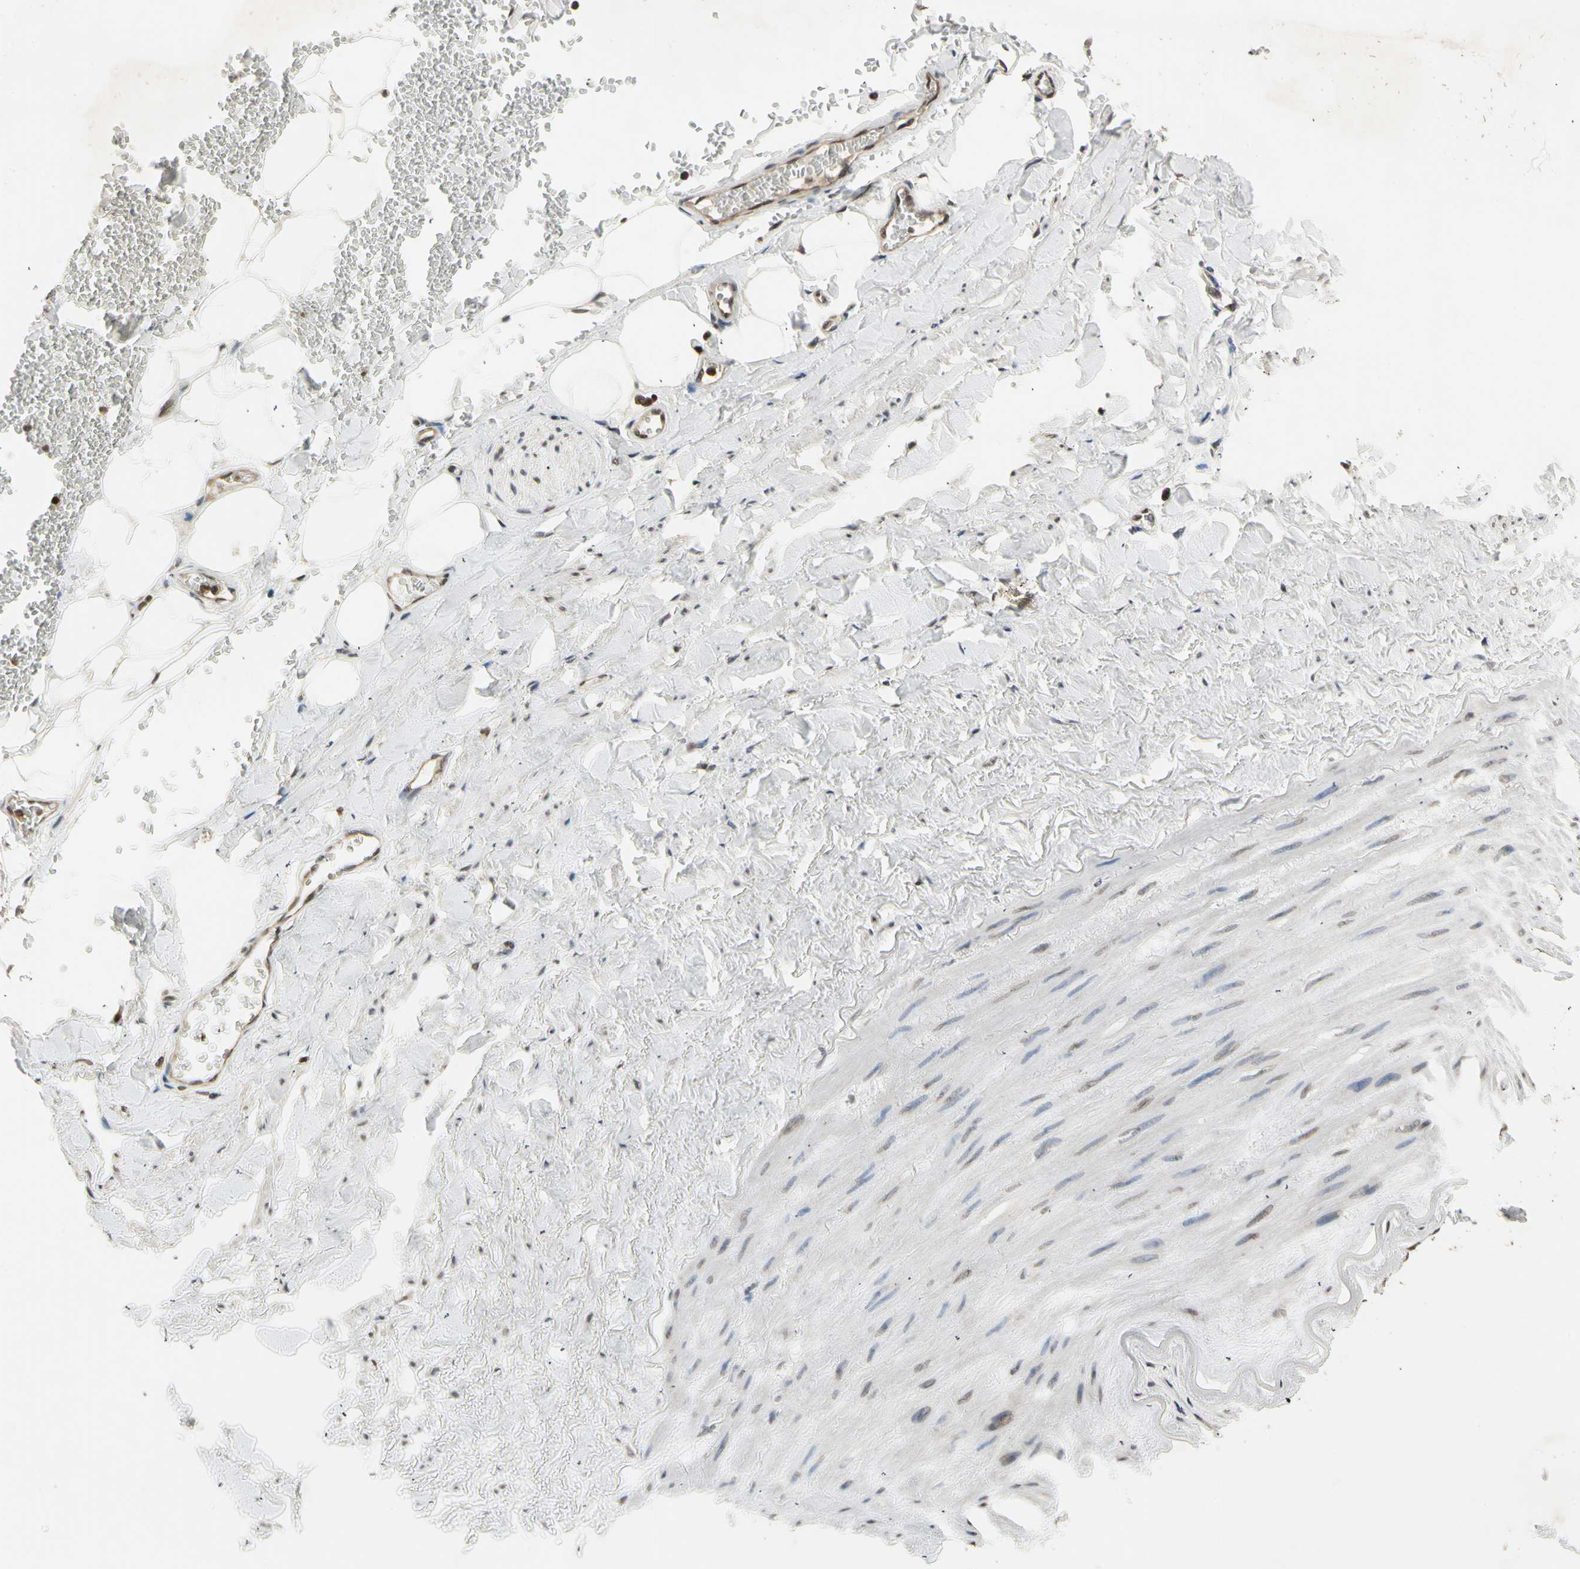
{"staining": {"intensity": "negative", "quantity": "none", "location": "none"}, "tissue": "adipose tissue", "cell_type": "Adipocytes", "image_type": "normal", "snomed": [{"axis": "morphology", "description": "Normal tissue, NOS"}, {"axis": "topography", "description": "Adipose tissue"}, {"axis": "topography", "description": "Peripheral nerve tissue"}], "caption": "DAB (3,3'-diaminobenzidine) immunohistochemical staining of benign human adipose tissue demonstrates no significant staining in adipocytes.", "gene": "GSR", "patient": {"sex": "male", "age": 52}}